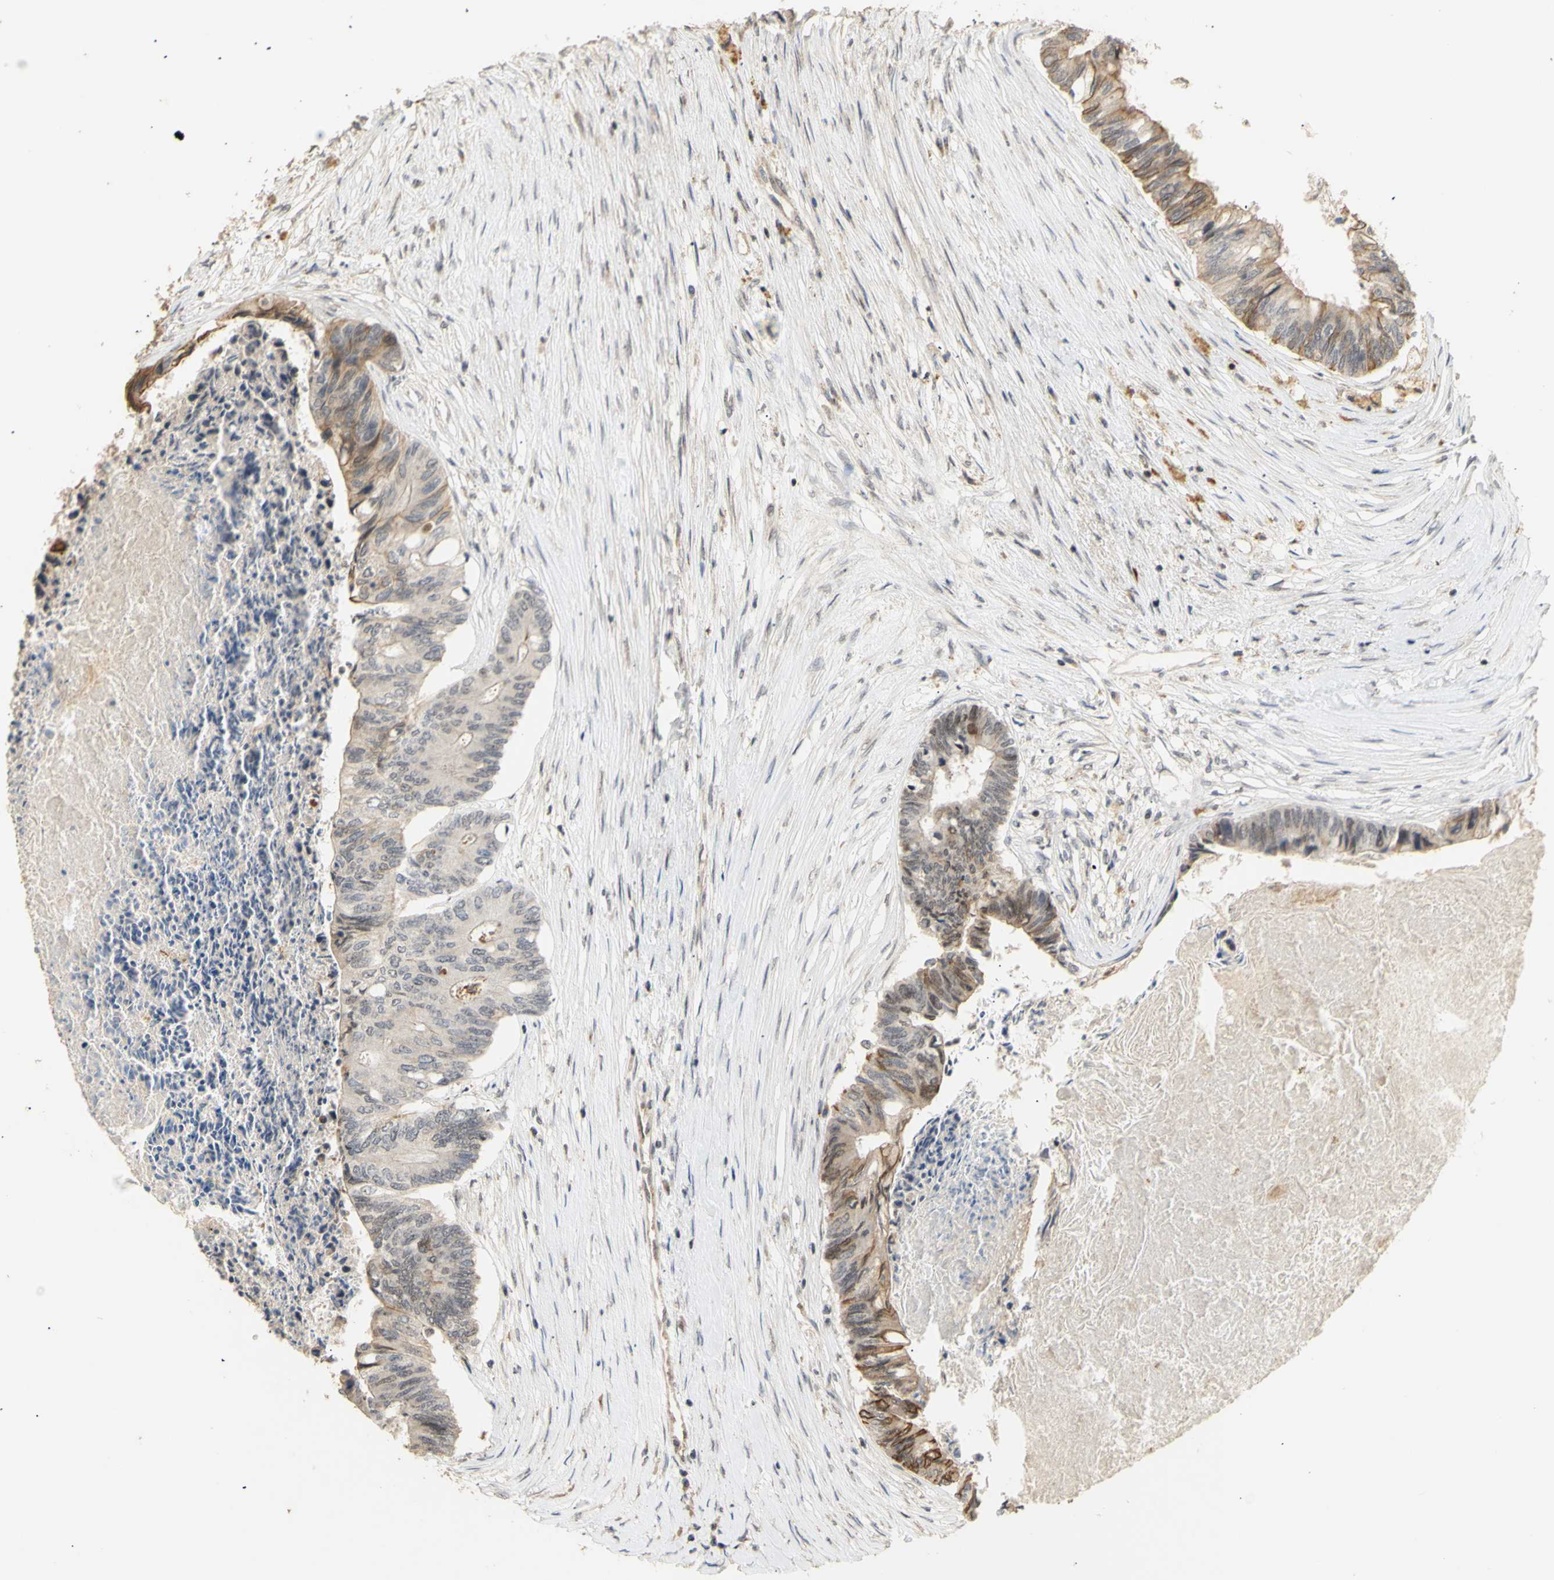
{"staining": {"intensity": "weak", "quantity": "25%-75%", "location": "cytoplasmic/membranous"}, "tissue": "colorectal cancer", "cell_type": "Tumor cells", "image_type": "cancer", "snomed": [{"axis": "morphology", "description": "Adenocarcinoma, NOS"}, {"axis": "topography", "description": "Rectum"}], "caption": "Immunohistochemical staining of colorectal cancer shows low levels of weak cytoplasmic/membranous staining in about 25%-75% of tumor cells. The staining is performed using DAB (3,3'-diaminobenzidine) brown chromogen to label protein expression. The nuclei are counter-stained blue using hematoxylin.", "gene": "GTF2E2", "patient": {"sex": "male", "age": 63}}